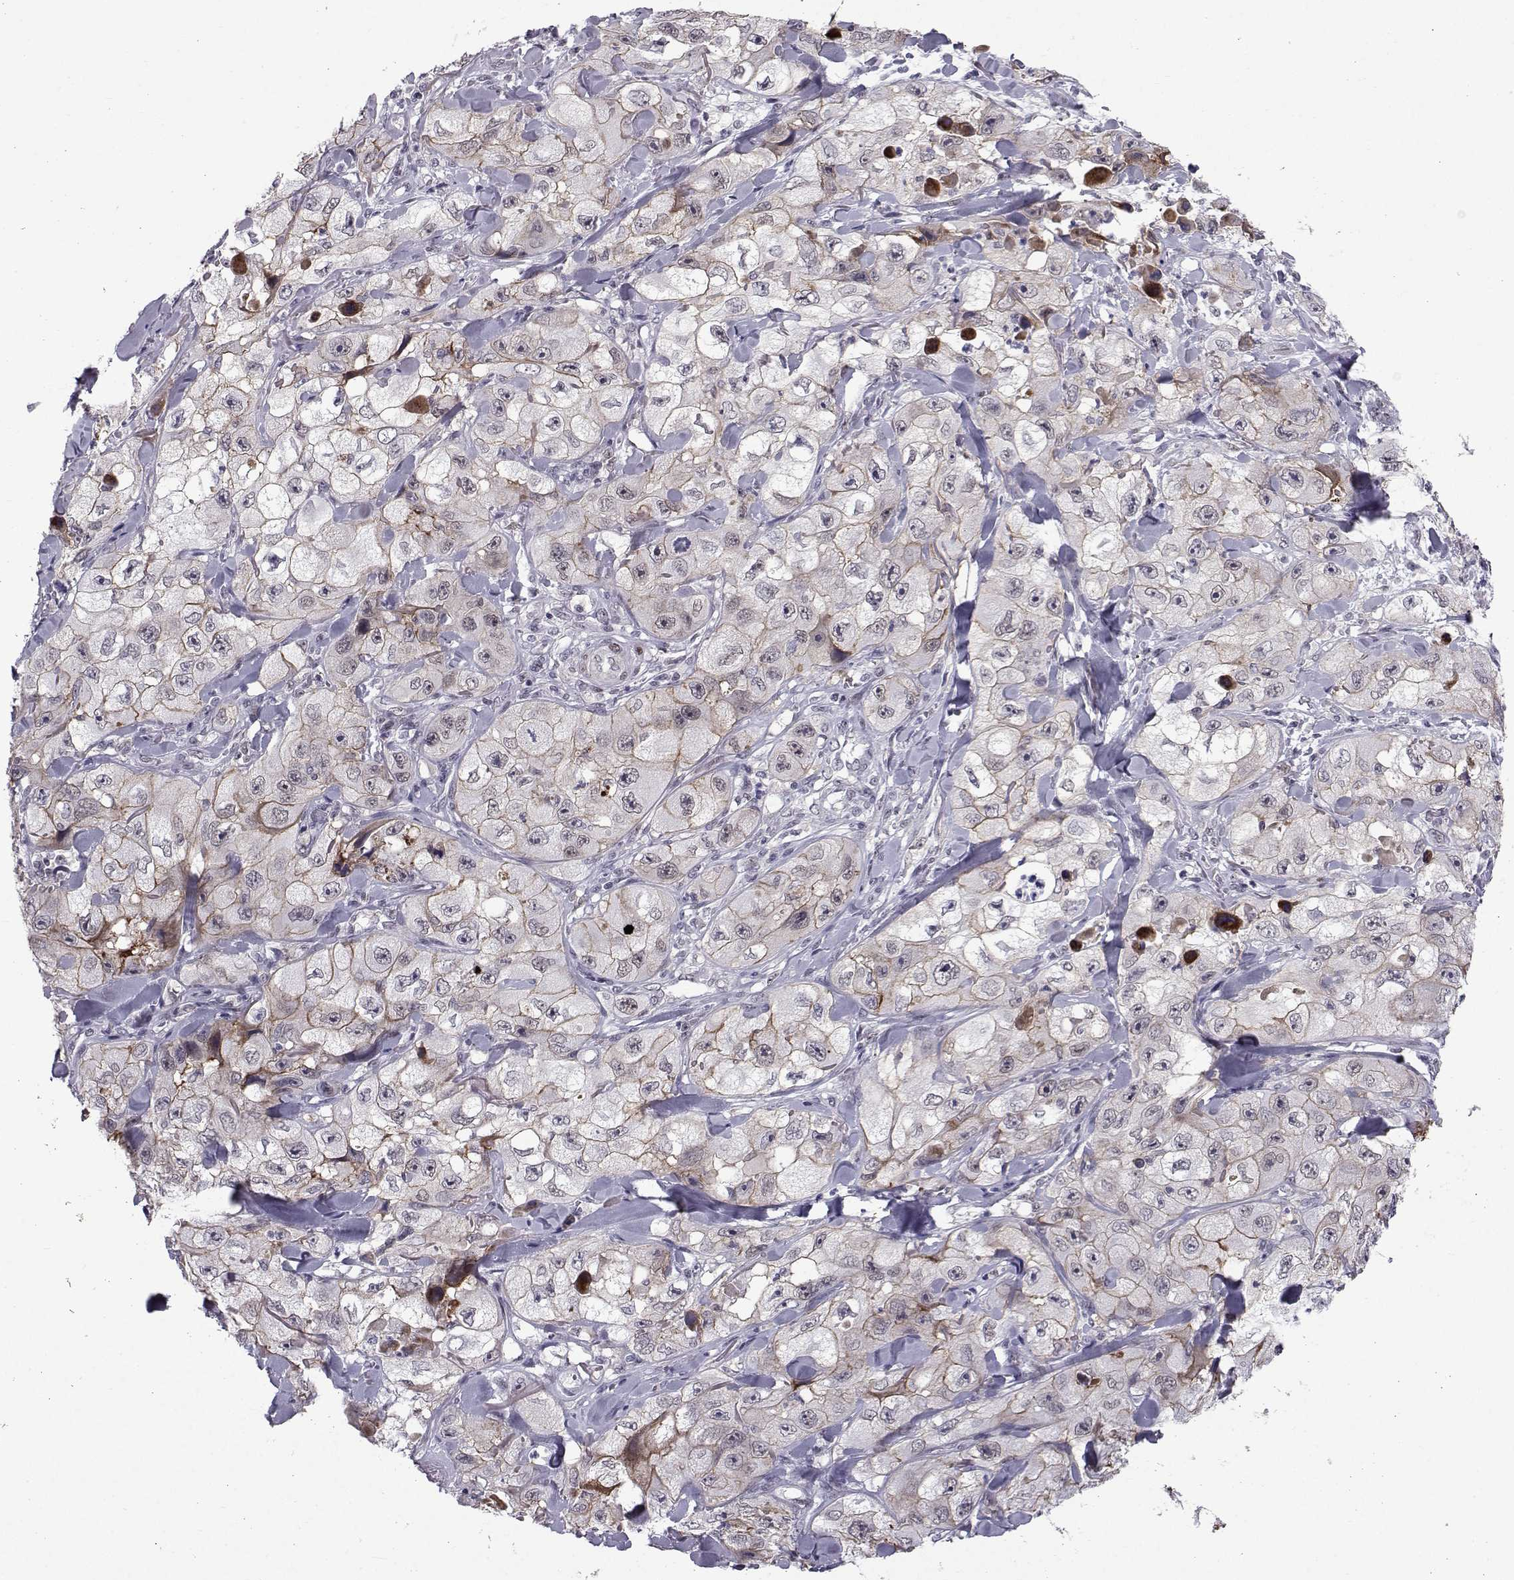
{"staining": {"intensity": "negative", "quantity": "none", "location": "none"}, "tissue": "skin cancer", "cell_type": "Tumor cells", "image_type": "cancer", "snomed": [{"axis": "morphology", "description": "Squamous cell carcinoma, NOS"}, {"axis": "topography", "description": "Skin"}, {"axis": "topography", "description": "Subcutis"}], "caption": "DAB (3,3'-diaminobenzidine) immunohistochemical staining of skin cancer (squamous cell carcinoma) demonstrates no significant staining in tumor cells.", "gene": "RBM24", "patient": {"sex": "male", "age": 73}}